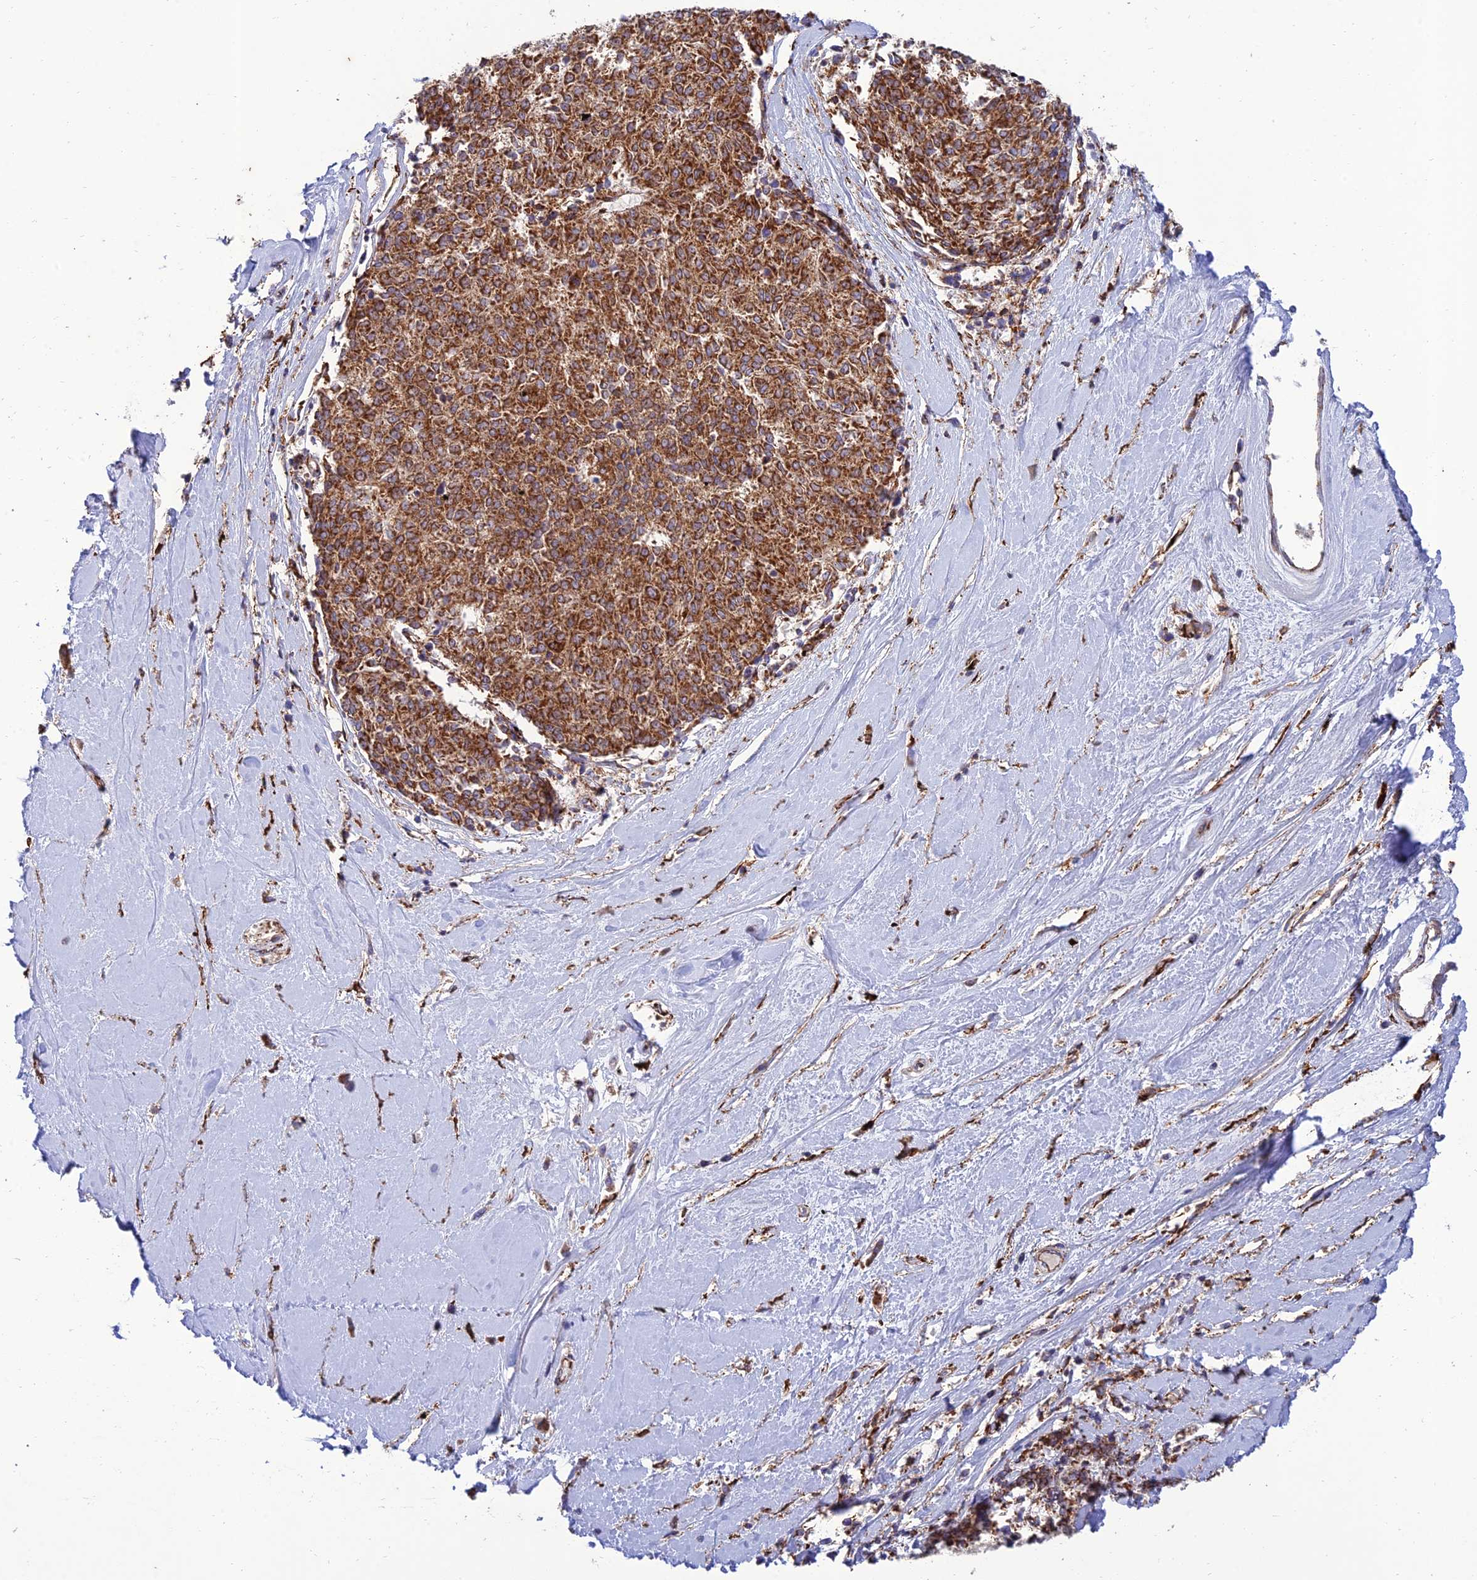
{"staining": {"intensity": "strong", "quantity": ">75%", "location": "cytoplasmic/membranous"}, "tissue": "melanoma", "cell_type": "Tumor cells", "image_type": "cancer", "snomed": [{"axis": "morphology", "description": "Malignant melanoma, NOS"}, {"axis": "topography", "description": "Skin"}], "caption": "Malignant melanoma was stained to show a protein in brown. There is high levels of strong cytoplasmic/membranous expression in approximately >75% of tumor cells. Immunohistochemistry stains the protein in brown and the nuclei are stained blue.", "gene": "RCN3", "patient": {"sex": "female", "age": 72}}